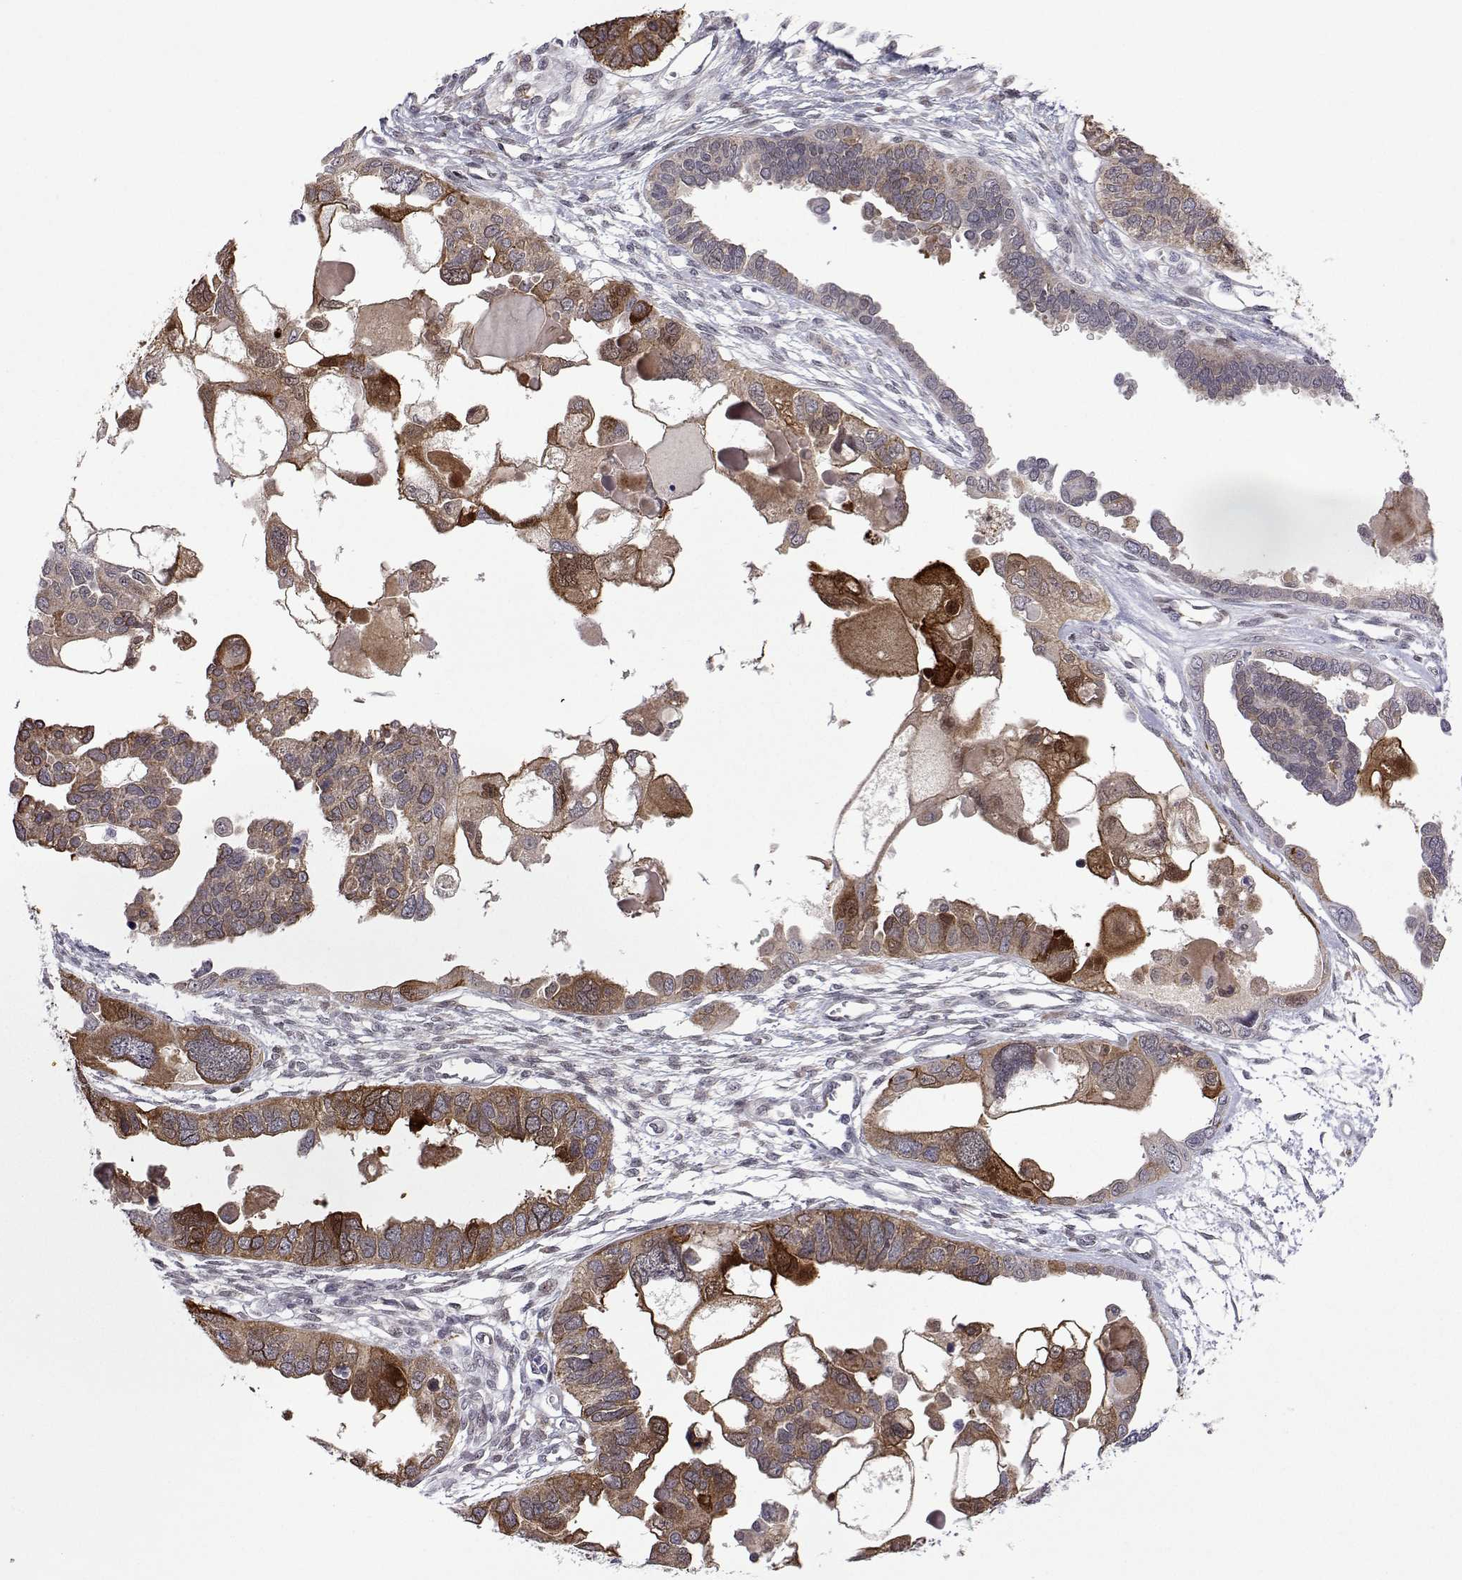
{"staining": {"intensity": "moderate", "quantity": "25%-75%", "location": "cytoplasmic/membranous"}, "tissue": "ovarian cancer", "cell_type": "Tumor cells", "image_type": "cancer", "snomed": [{"axis": "morphology", "description": "Cystadenocarcinoma, serous, NOS"}, {"axis": "topography", "description": "Ovary"}], "caption": "About 25%-75% of tumor cells in human ovarian cancer reveal moderate cytoplasmic/membranous protein staining as visualized by brown immunohistochemical staining.", "gene": "EFCAB3", "patient": {"sex": "female", "age": 51}}